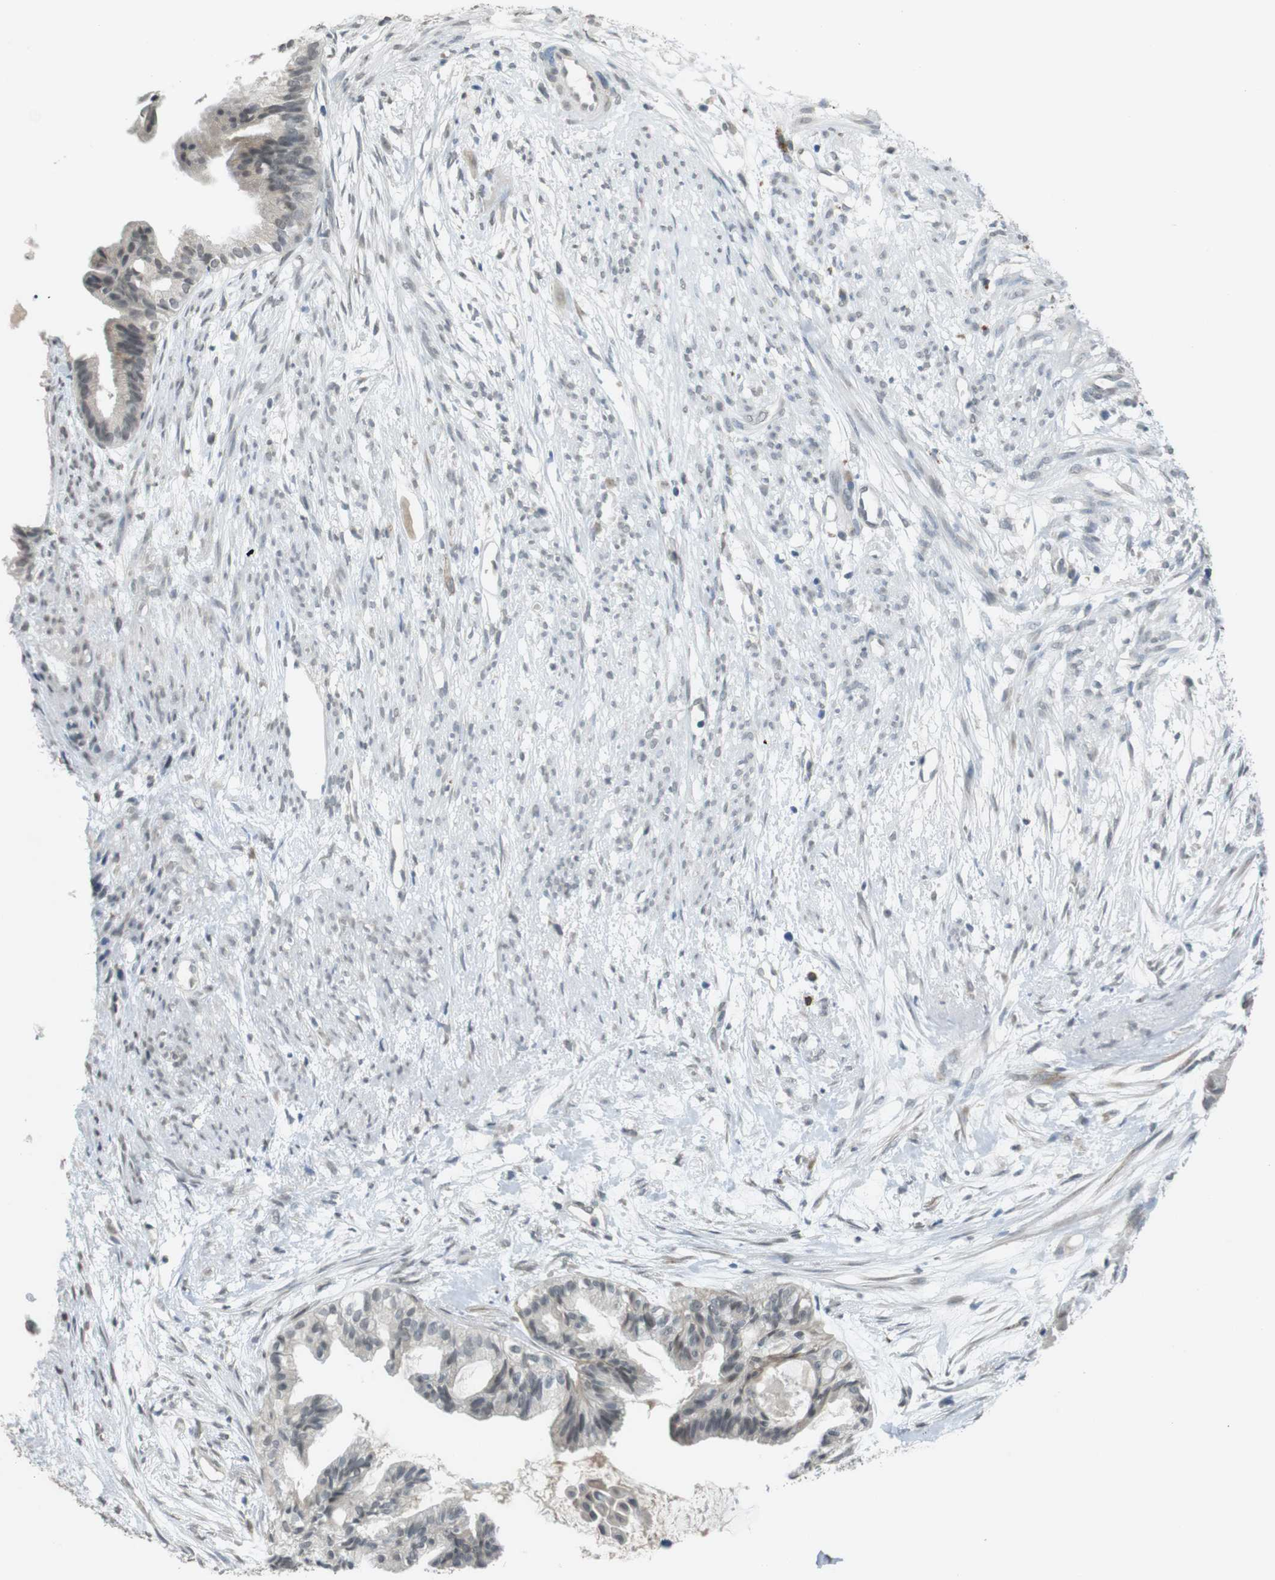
{"staining": {"intensity": "moderate", "quantity": "25%-75%", "location": "cytoplasmic/membranous"}, "tissue": "cervical cancer", "cell_type": "Tumor cells", "image_type": "cancer", "snomed": [{"axis": "morphology", "description": "Normal tissue, NOS"}, {"axis": "morphology", "description": "Adenocarcinoma, NOS"}, {"axis": "topography", "description": "Cervix"}, {"axis": "topography", "description": "Endometrium"}], "caption": "Approximately 25%-75% of tumor cells in cervical cancer (adenocarcinoma) show moderate cytoplasmic/membranous protein expression as visualized by brown immunohistochemical staining.", "gene": "FZD10", "patient": {"sex": "female", "age": 86}}